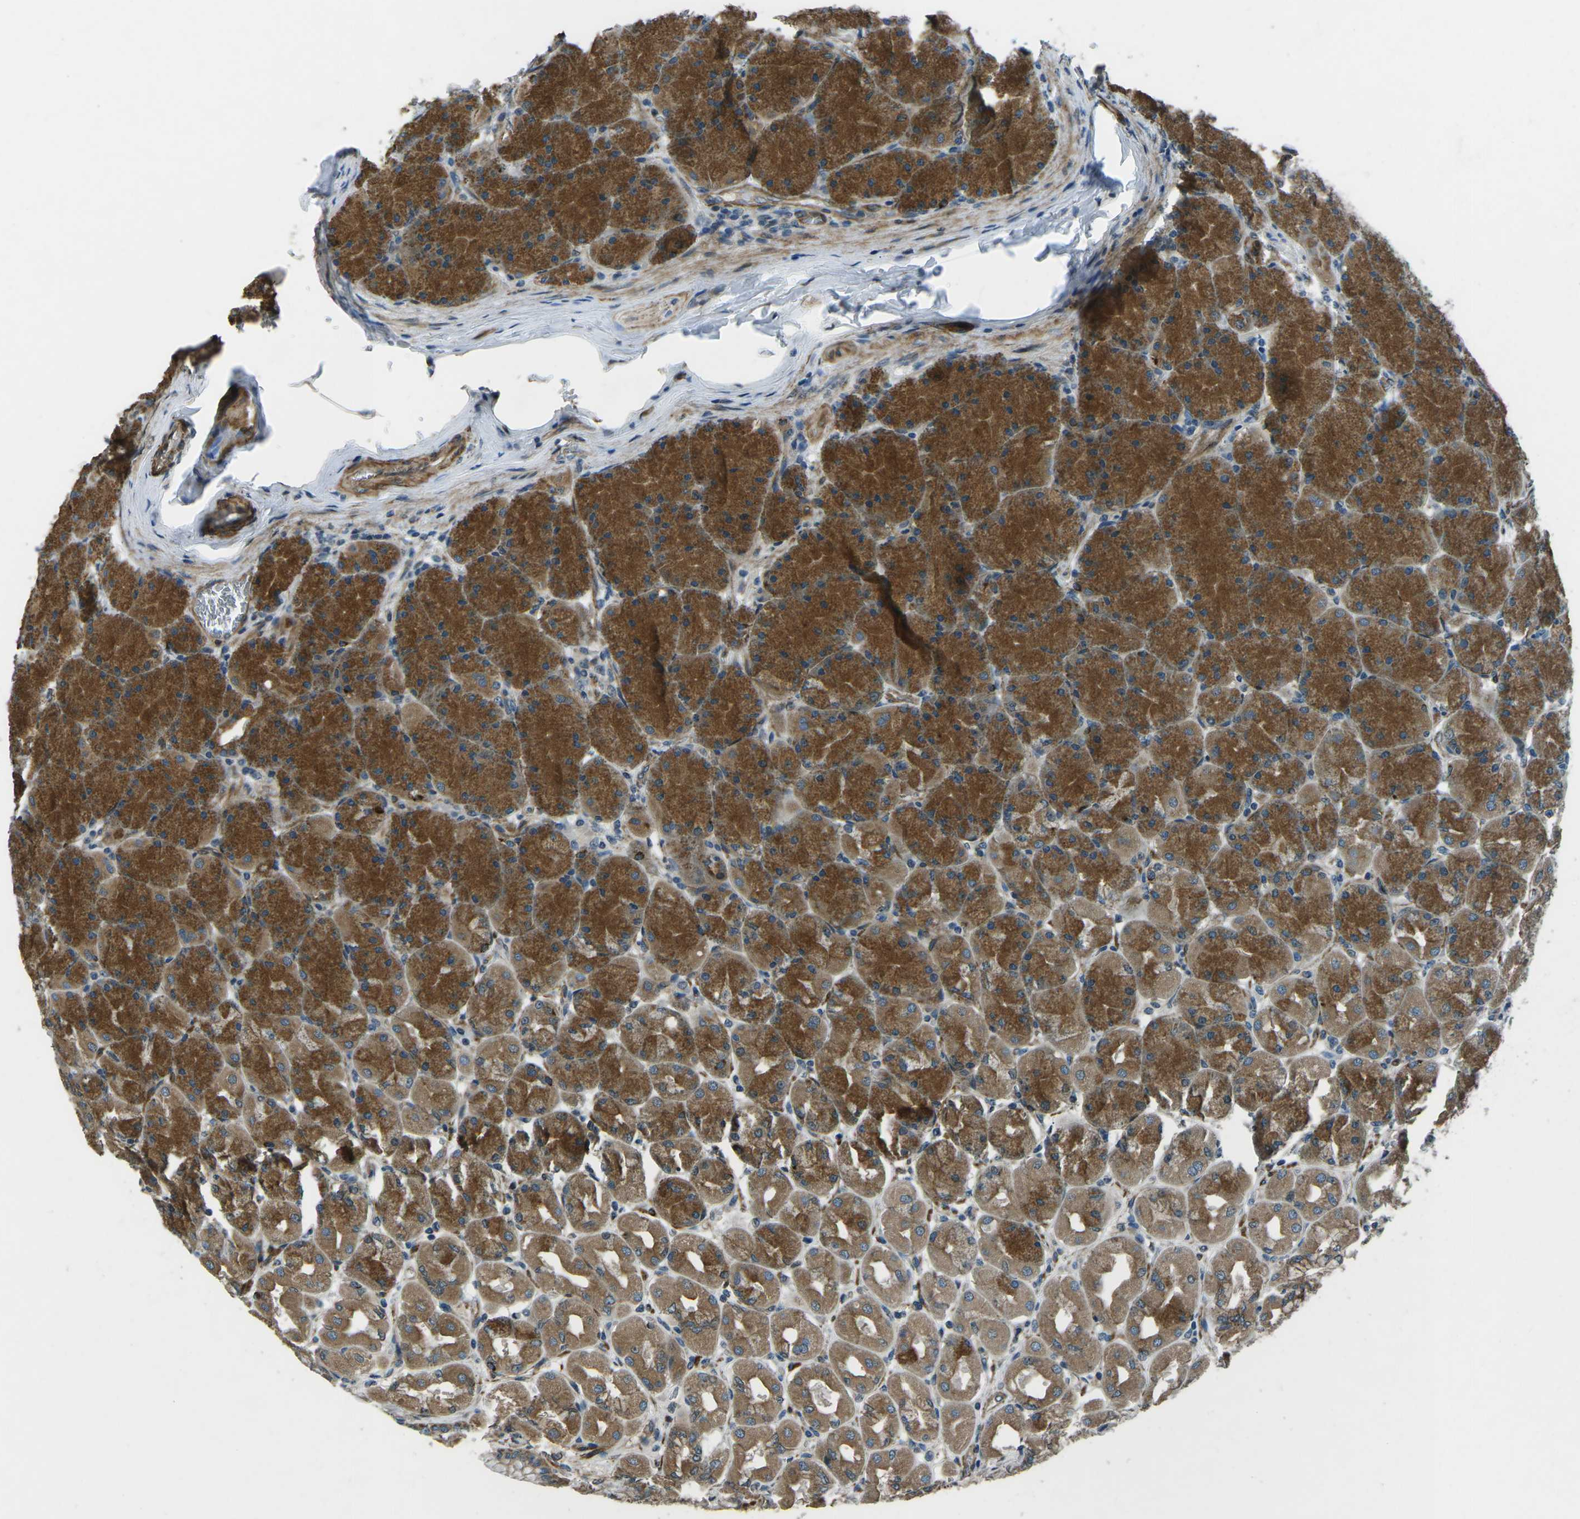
{"staining": {"intensity": "moderate", "quantity": ">75%", "location": "cytoplasmic/membranous"}, "tissue": "stomach", "cell_type": "Glandular cells", "image_type": "normal", "snomed": [{"axis": "morphology", "description": "Normal tissue, NOS"}, {"axis": "topography", "description": "Stomach, upper"}], "caption": "The micrograph demonstrates immunohistochemical staining of normal stomach. There is moderate cytoplasmic/membranous staining is present in about >75% of glandular cells.", "gene": "AFAP1", "patient": {"sex": "female", "age": 56}}